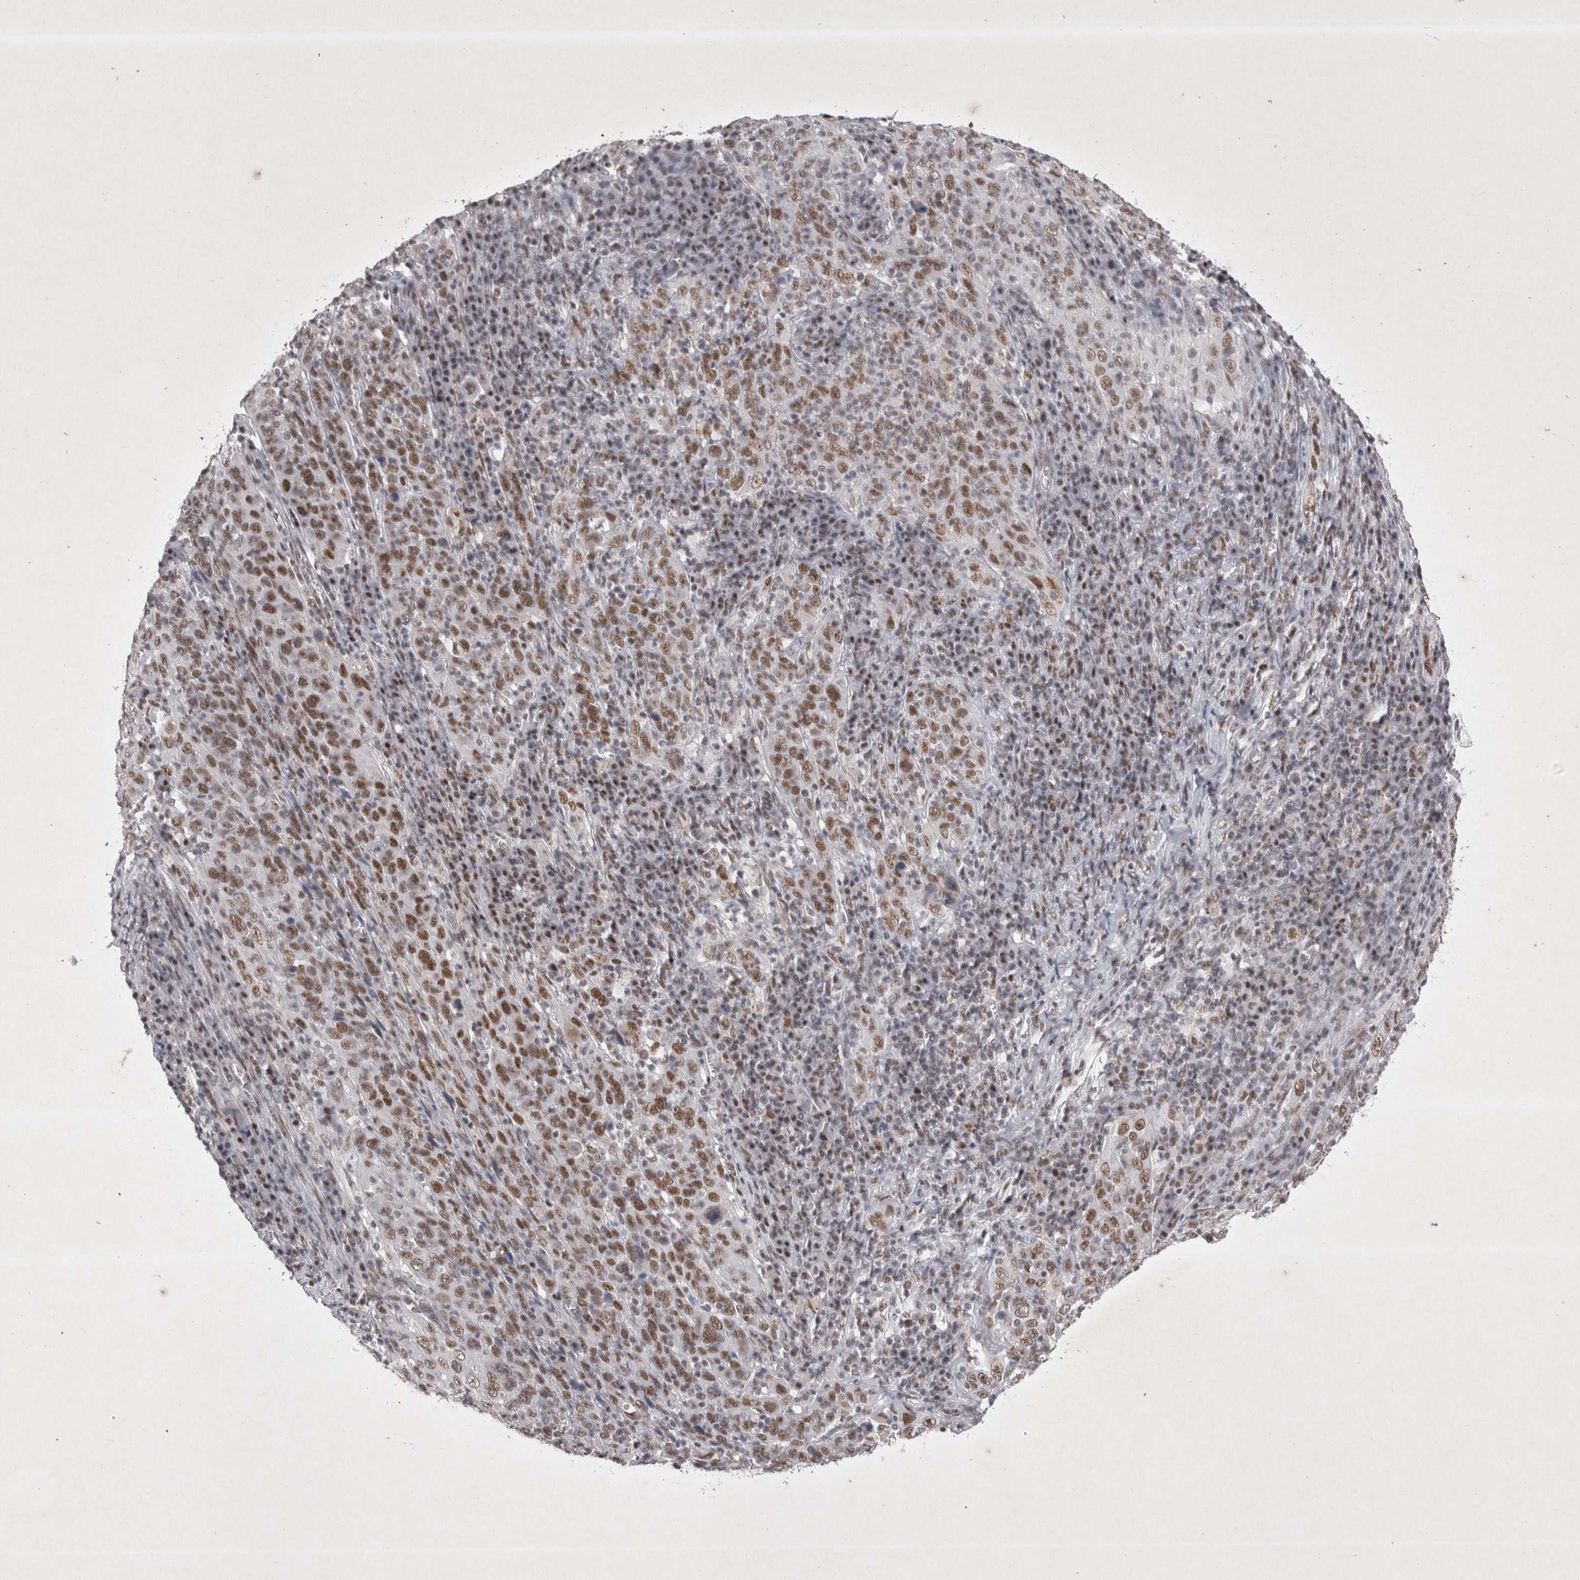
{"staining": {"intensity": "moderate", "quantity": ">75%", "location": "nuclear"}, "tissue": "cervical cancer", "cell_type": "Tumor cells", "image_type": "cancer", "snomed": [{"axis": "morphology", "description": "Squamous cell carcinoma, NOS"}, {"axis": "topography", "description": "Cervix"}], "caption": "Human squamous cell carcinoma (cervical) stained for a protein (brown) exhibits moderate nuclear positive positivity in approximately >75% of tumor cells.", "gene": "RBM6", "patient": {"sex": "female", "age": 46}}